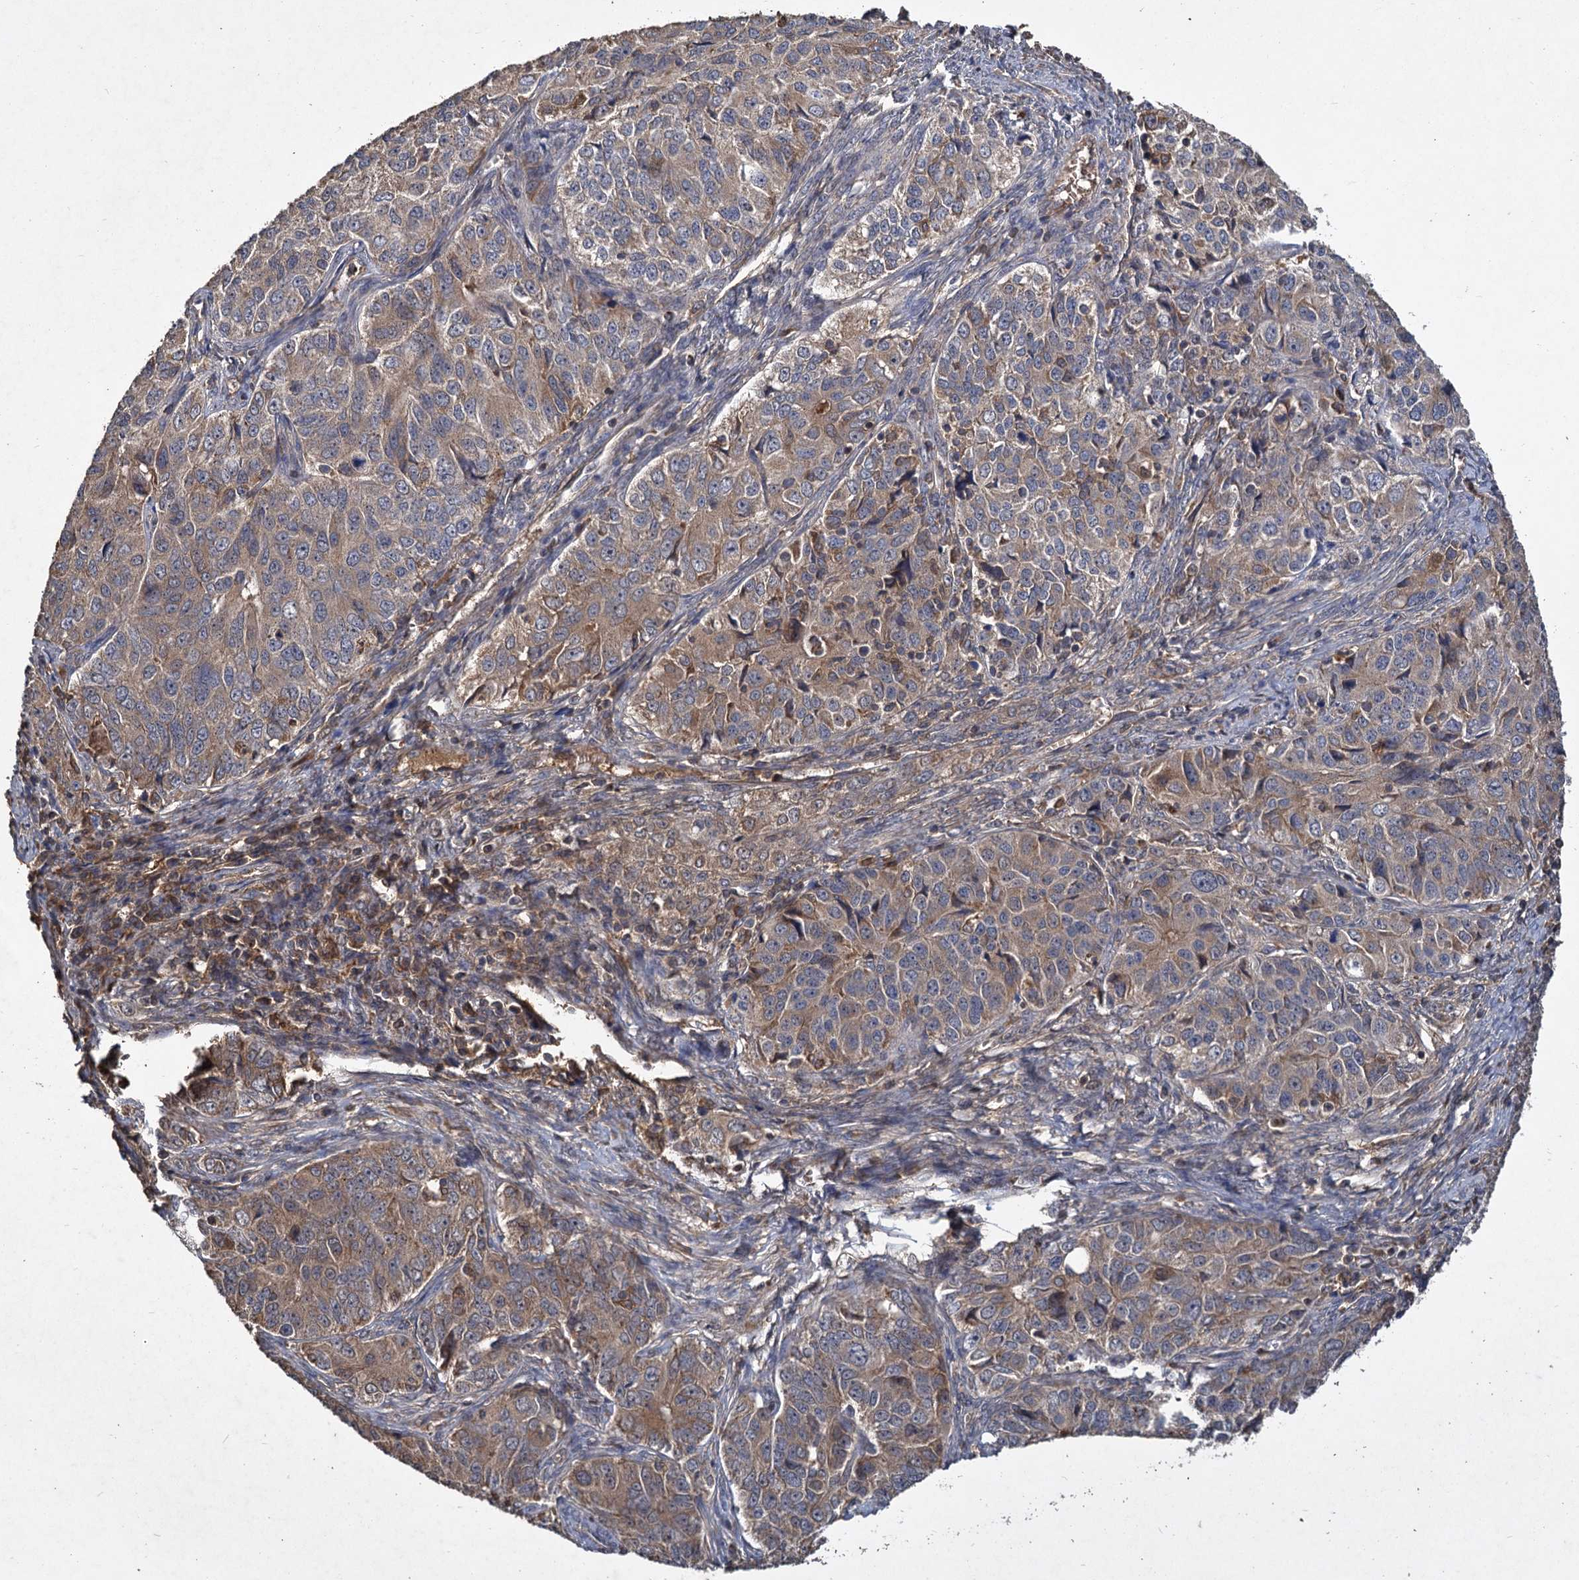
{"staining": {"intensity": "weak", "quantity": "25%-75%", "location": "cytoplasmic/membranous"}, "tissue": "ovarian cancer", "cell_type": "Tumor cells", "image_type": "cancer", "snomed": [{"axis": "morphology", "description": "Carcinoma, endometroid"}, {"axis": "topography", "description": "Ovary"}], "caption": "A high-resolution photomicrograph shows immunohistochemistry (IHC) staining of ovarian cancer (endometroid carcinoma), which shows weak cytoplasmic/membranous staining in approximately 25%-75% of tumor cells. The staining was performed using DAB (3,3'-diaminobenzidine), with brown indicating positive protein expression. Nuclei are stained blue with hematoxylin.", "gene": "GCLC", "patient": {"sex": "female", "age": 51}}